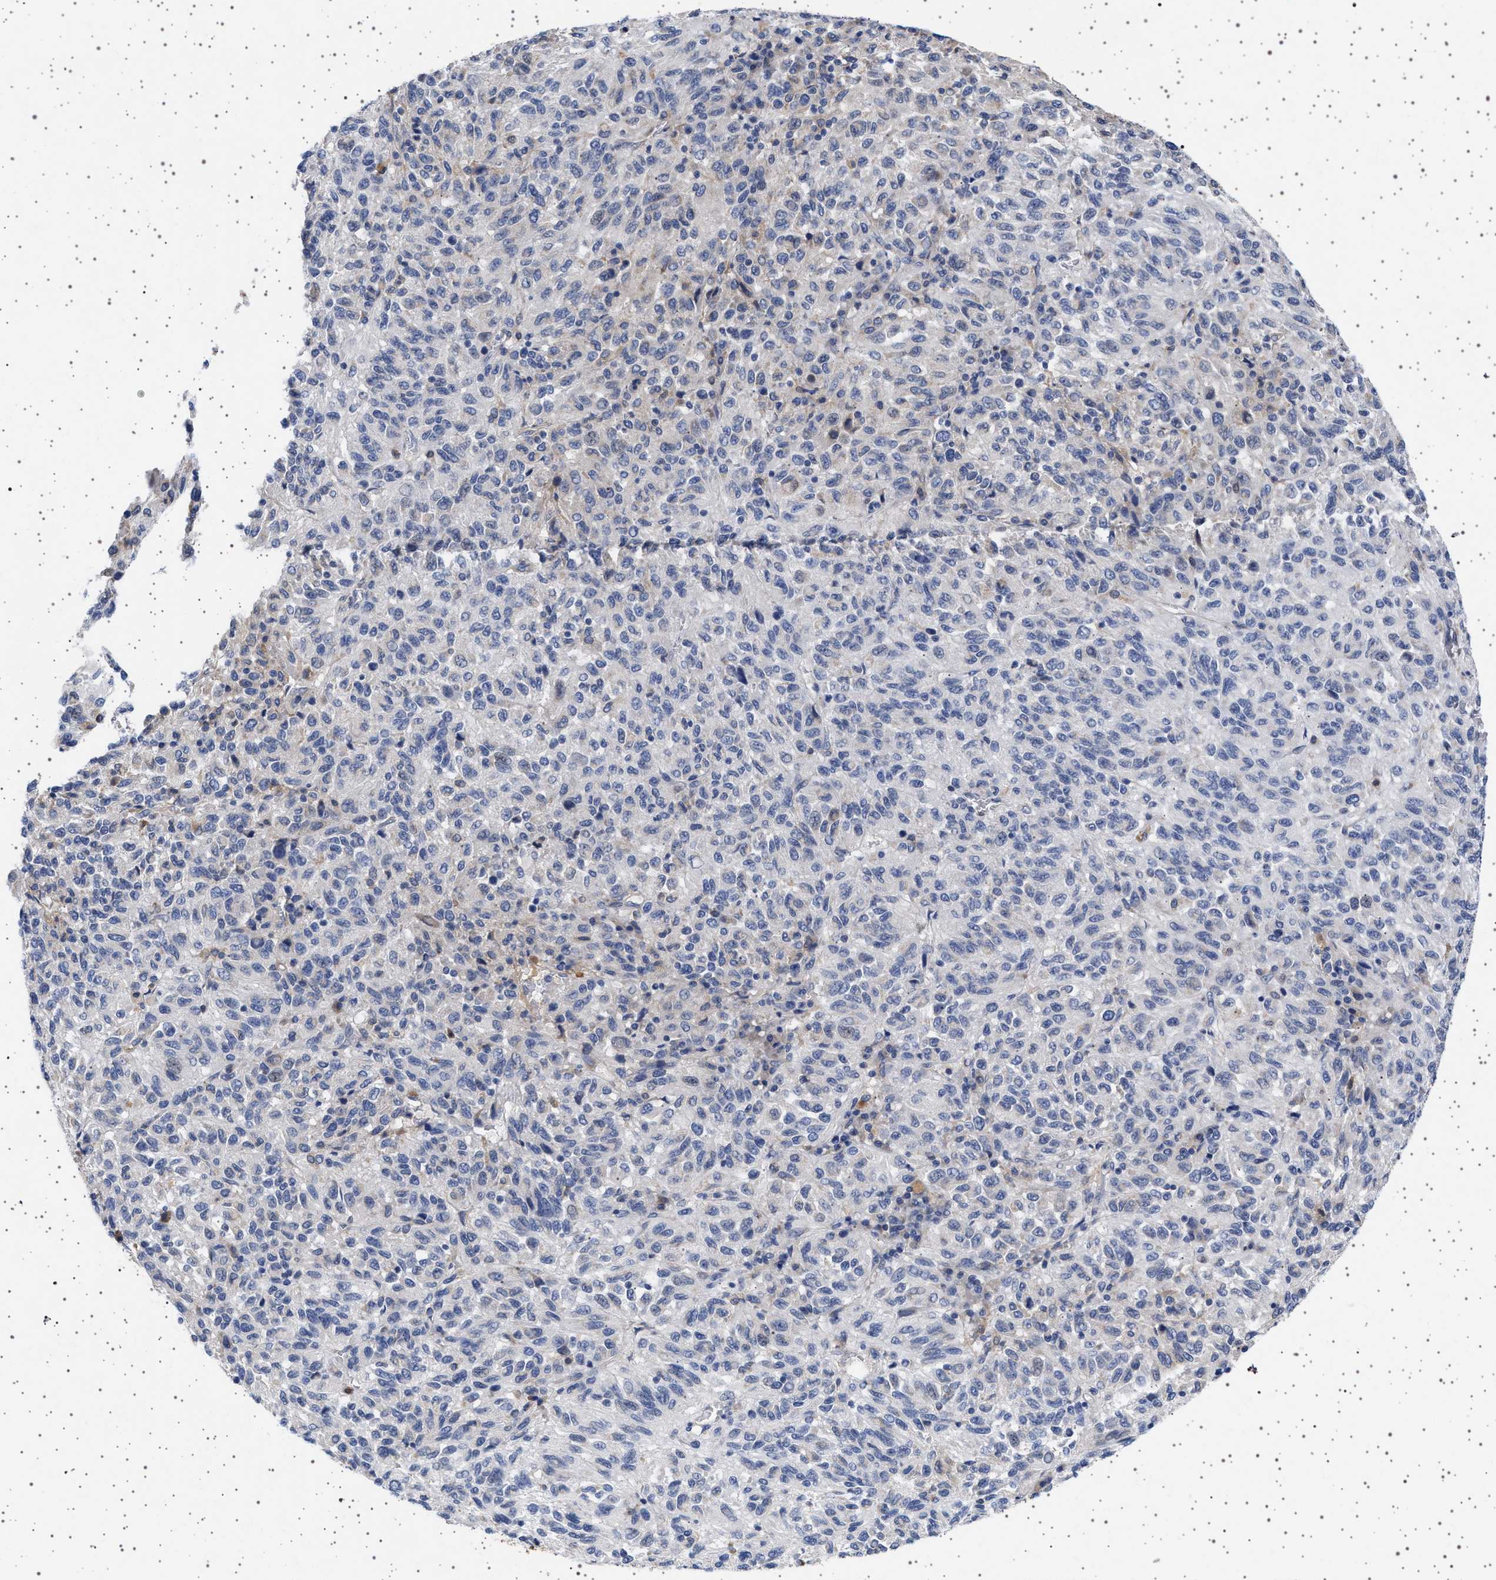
{"staining": {"intensity": "negative", "quantity": "none", "location": "none"}, "tissue": "melanoma", "cell_type": "Tumor cells", "image_type": "cancer", "snomed": [{"axis": "morphology", "description": "Malignant melanoma, Metastatic site"}, {"axis": "topography", "description": "Lung"}], "caption": "The micrograph reveals no significant expression in tumor cells of melanoma.", "gene": "TRMT10B", "patient": {"sex": "male", "age": 64}}